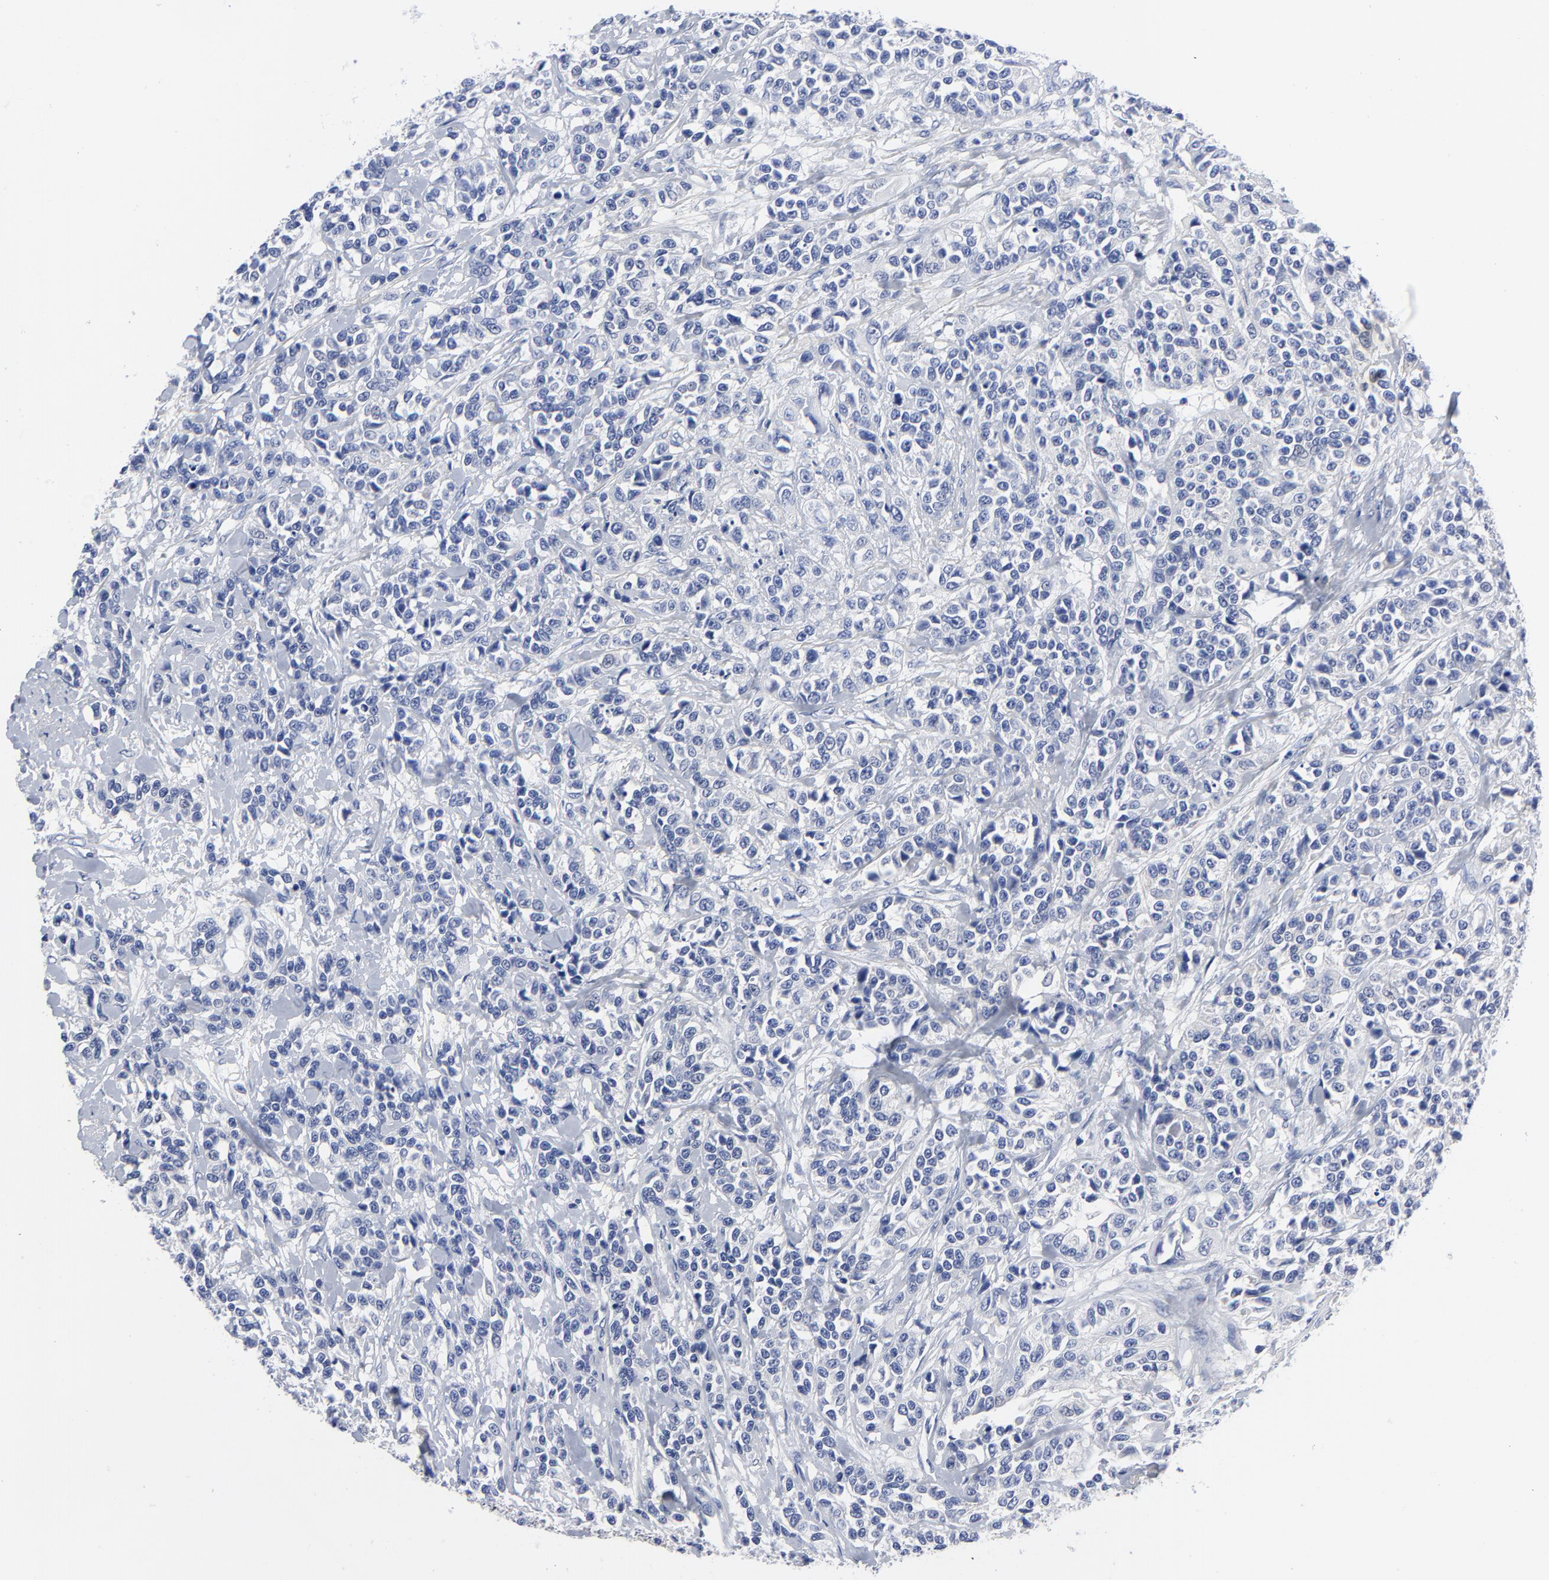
{"staining": {"intensity": "negative", "quantity": "none", "location": "none"}, "tissue": "urothelial cancer", "cell_type": "Tumor cells", "image_type": "cancer", "snomed": [{"axis": "morphology", "description": "Urothelial carcinoma, High grade"}, {"axis": "topography", "description": "Urinary bladder"}], "caption": "Tumor cells are negative for protein expression in human urothelial carcinoma (high-grade).", "gene": "STAT2", "patient": {"sex": "female", "age": 81}}